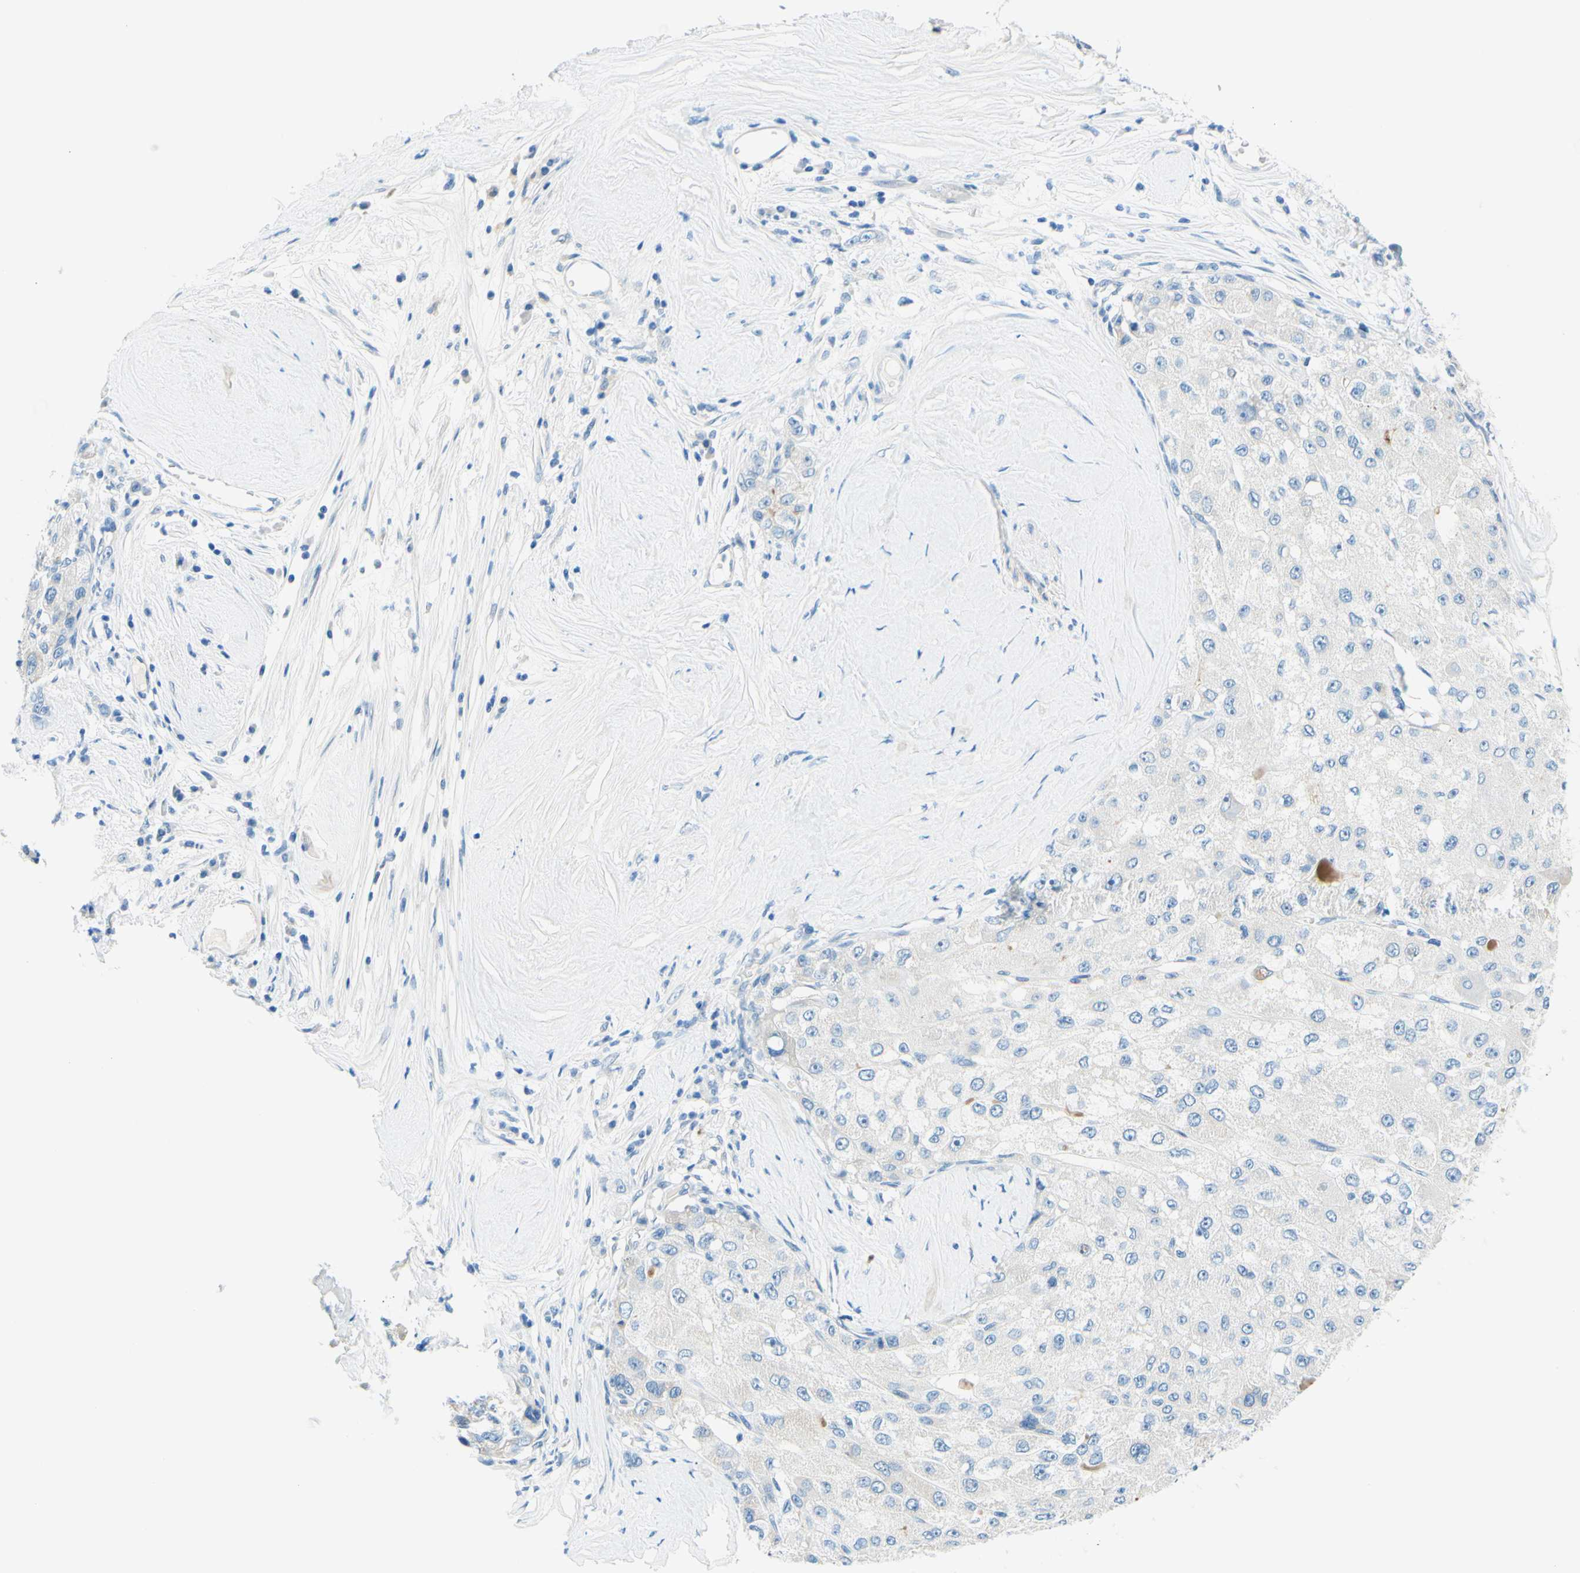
{"staining": {"intensity": "negative", "quantity": "none", "location": "none"}, "tissue": "liver cancer", "cell_type": "Tumor cells", "image_type": "cancer", "snomed": [{"axis": "morphology", "description": "Carcinoma, Hepatocellular, NOS"}, {"axis": "topography", "description": "Liver"}], "caption": "Hepatocellular carcinoma (liver) was stained to show a protein in brown. There is no significant expression in tumor cells.", "gene": "PASD1", "patient": {"sex": "male", "age": 80}}